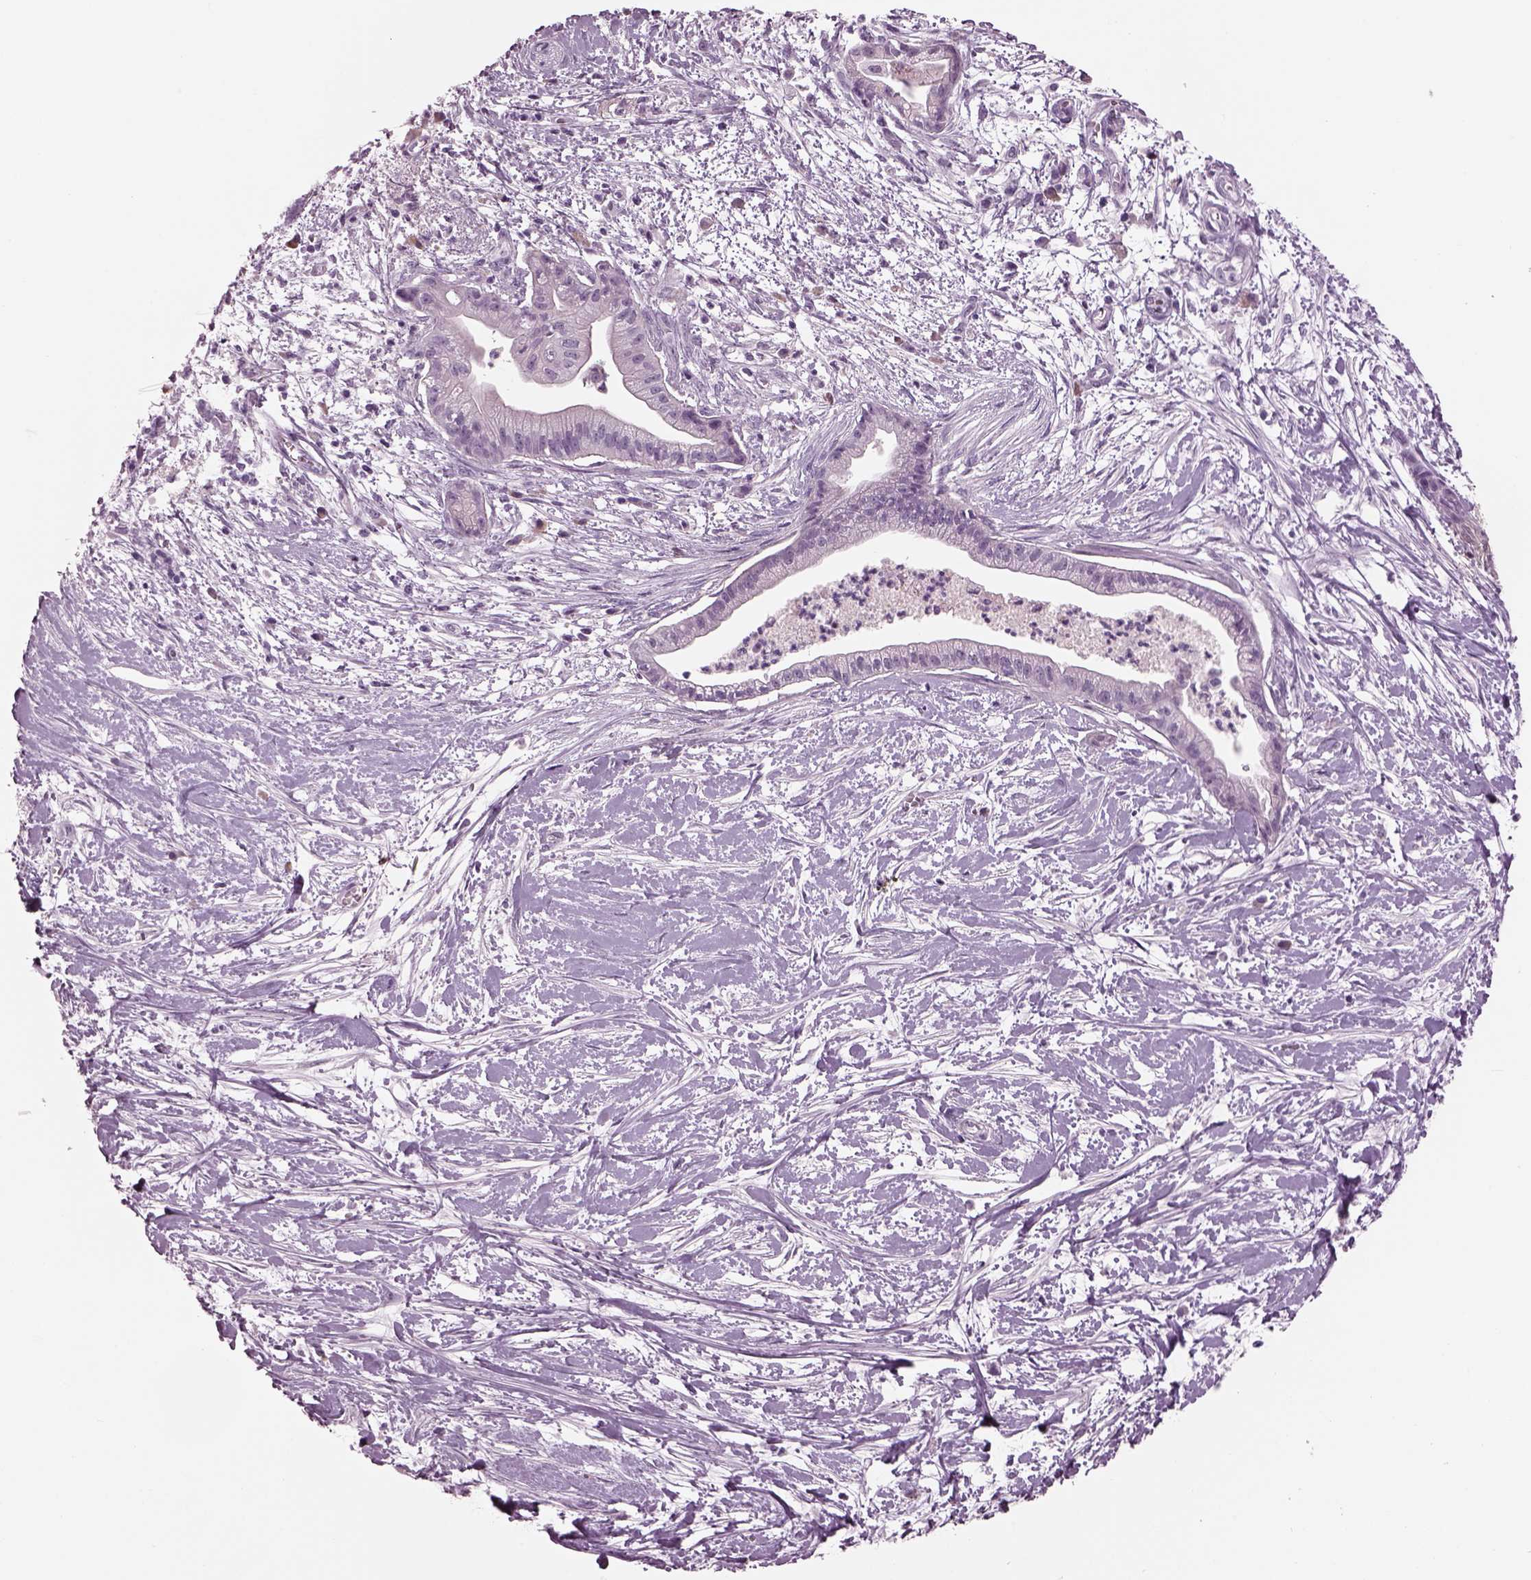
{"staining": {"intensity": "negative", "quantity": "none", "location": "none"}, "tissue": "pancreatic cancer", "cell_type": "Tumor cells", "image_type": "cancer", "snomed": [{"axis": "morphology", "description": "Normal tissue, NOS"}, {"axis": "morphology", "description": "Adenocarcinoma, NOS"}, {"axis": "topography", "description": "Lymph node"}, {"axis": "topography", "description": "Pancreas"}], "caption": "Tumor cells show no significant protein positivity in pancreatic cancer (adenocarcinoma).", "gene": "CYLC1", "patient": {"sex": "female", "age": 58}}